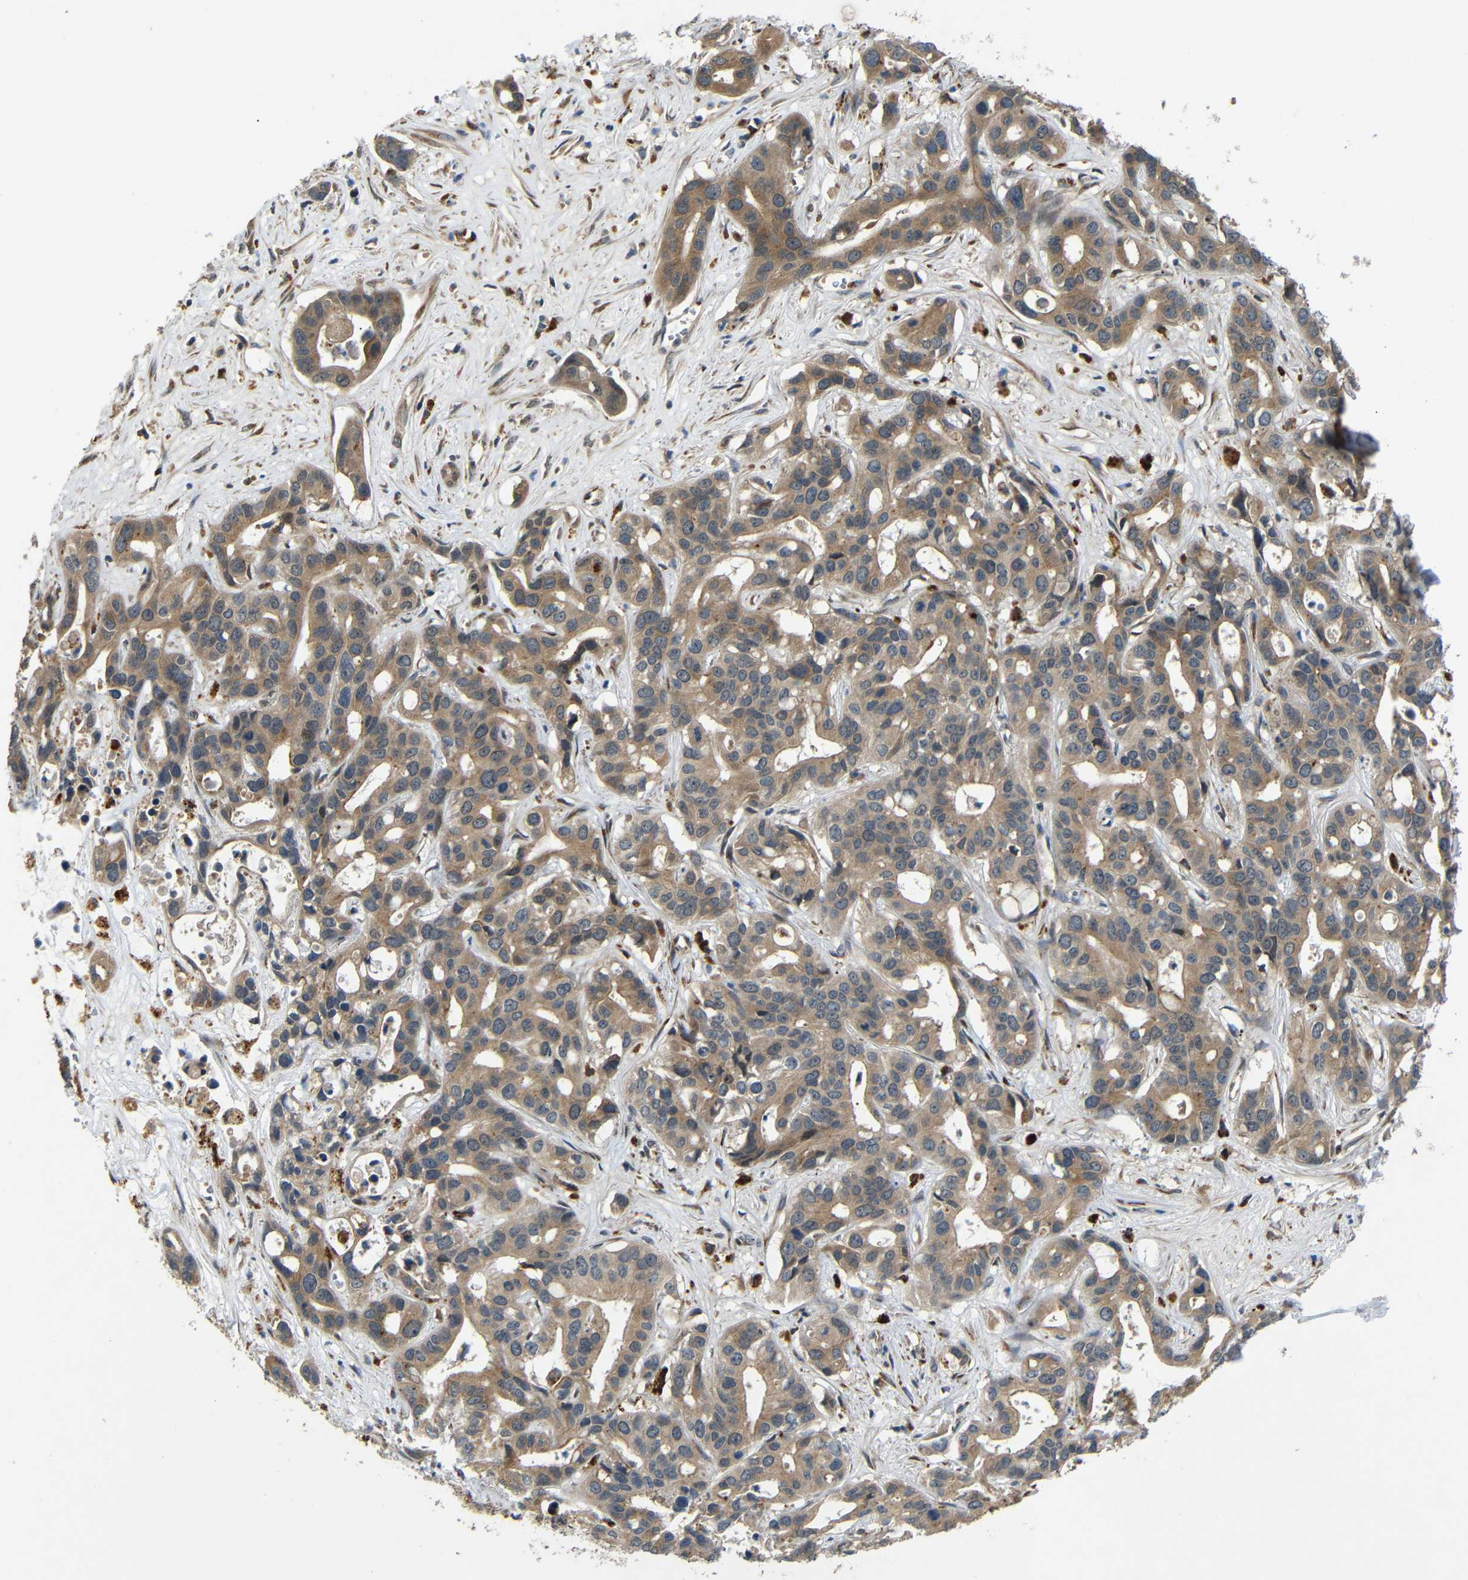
{"staining": {"intensity": "moderate", "quantity": ">75%", "location": "cytoplasmic/membranous"}, "tissue": "liver cancer", "cell_type": "Tumor cells", "image_type": "cancer", "snomed": [{"axis": "morphology", "description": "Cholangiocarcinoma"}, {"axis": "topography", "description": "Liver"}], "caption": "This photomicrograph displays immunohistochemistry (IHC) staining of liver cancer, with medium moderate cytoplasmic/membranous positivity in about >75% of tumor cells.", "gene": "ATP7A", "patient": {"sex": "female", "age": 65}}